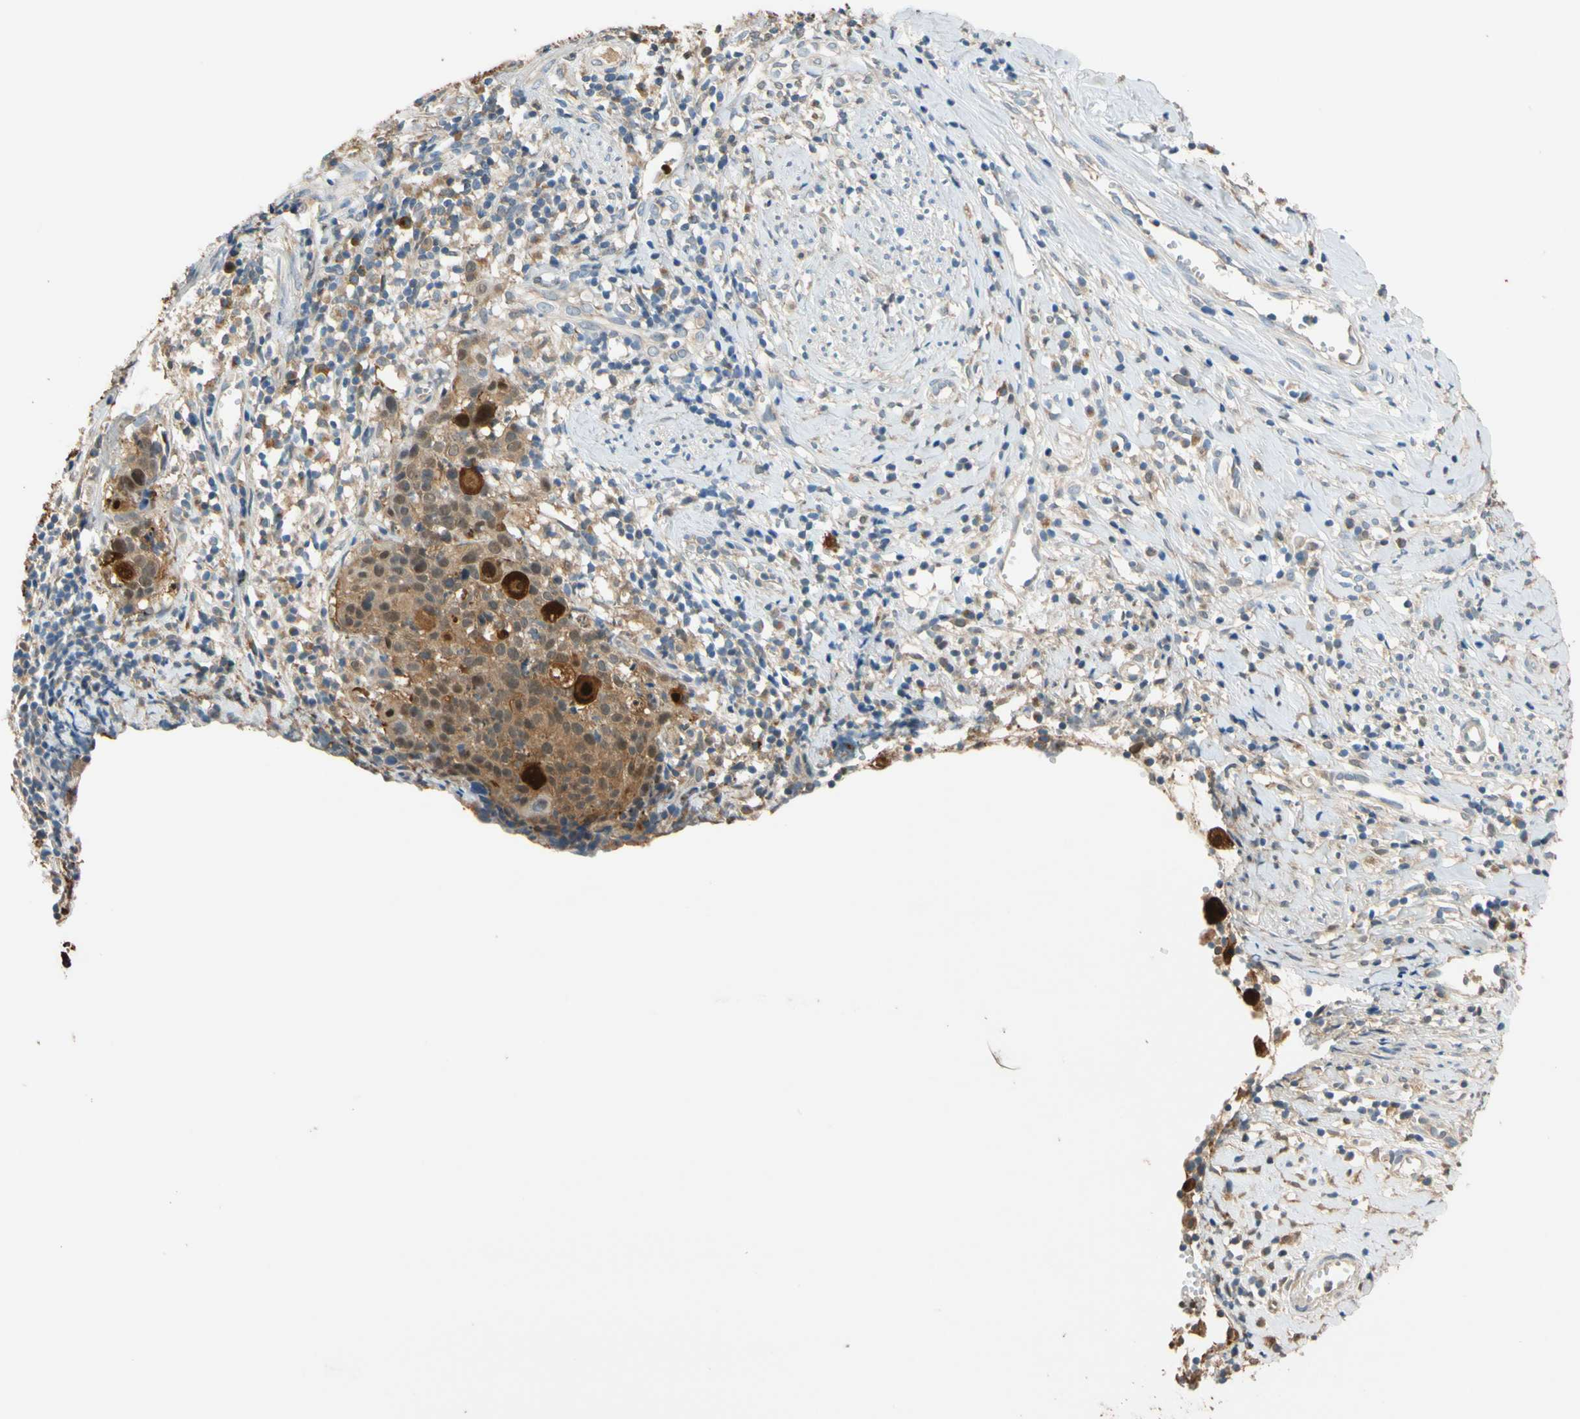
{"staining": {"intensity": "moderate", "quantity": "<25%", "location": "cytoplasmic/membranous,nuclear"}, "tissue": "cervical cancer", "cell_type": "Tumor cells", "image_type": "cancer", "snomed": [{"axis": "morphology", "description": "Squamous cell carcinoma, NOS"}, {"axis": "topography", "description": "Cervix"}], "caption": "Immunohistochemistry (IHC) (DAB) staining of cervical cancer reveals moderate cytoplasmic/membranous and nuclear protein positivity in about <25% of tumor cells.", "gene": "GPSM2", "patient": {"sex": "female", "age": 40}}